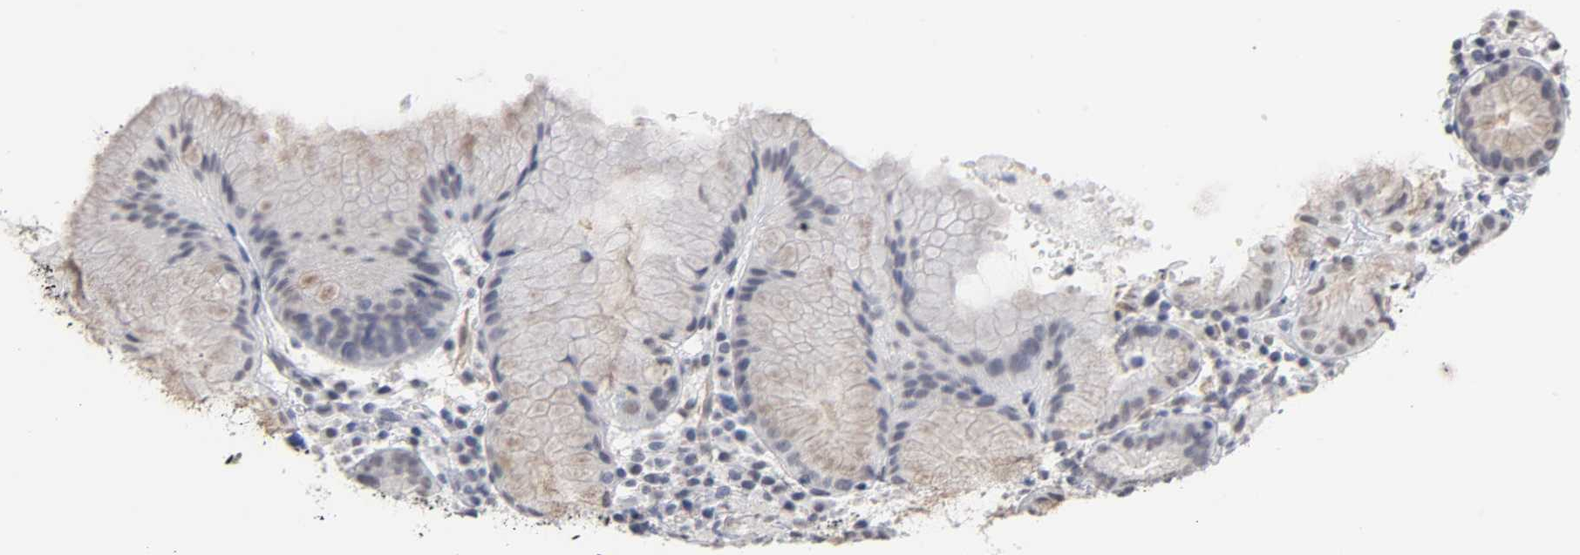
{"staining": {"intensity": "weak", "quantity": "25%-75%", "location": "cytoplasmic/membranous,nuclear"}, "tissue": "stomach", "cell_type": "Glandular cells", "image_type": "normal", "snomed": [{"axis": "morphology", "description": "Normal tissue, NOS"}, {"axis": "topography", "description": "Stomach"}, {"axis": "topography", "description": "Stomach, lower"}], "caption": "Weak cytoplasmic/membranous,nuclear protein staining is seen in about 25%-75% of glandular cells in stomach. (DAB = brown stain, brightfield microscopy at high magnification).", "gene": "CRABP2", "patient": {"sex": "female", "age": 75}}